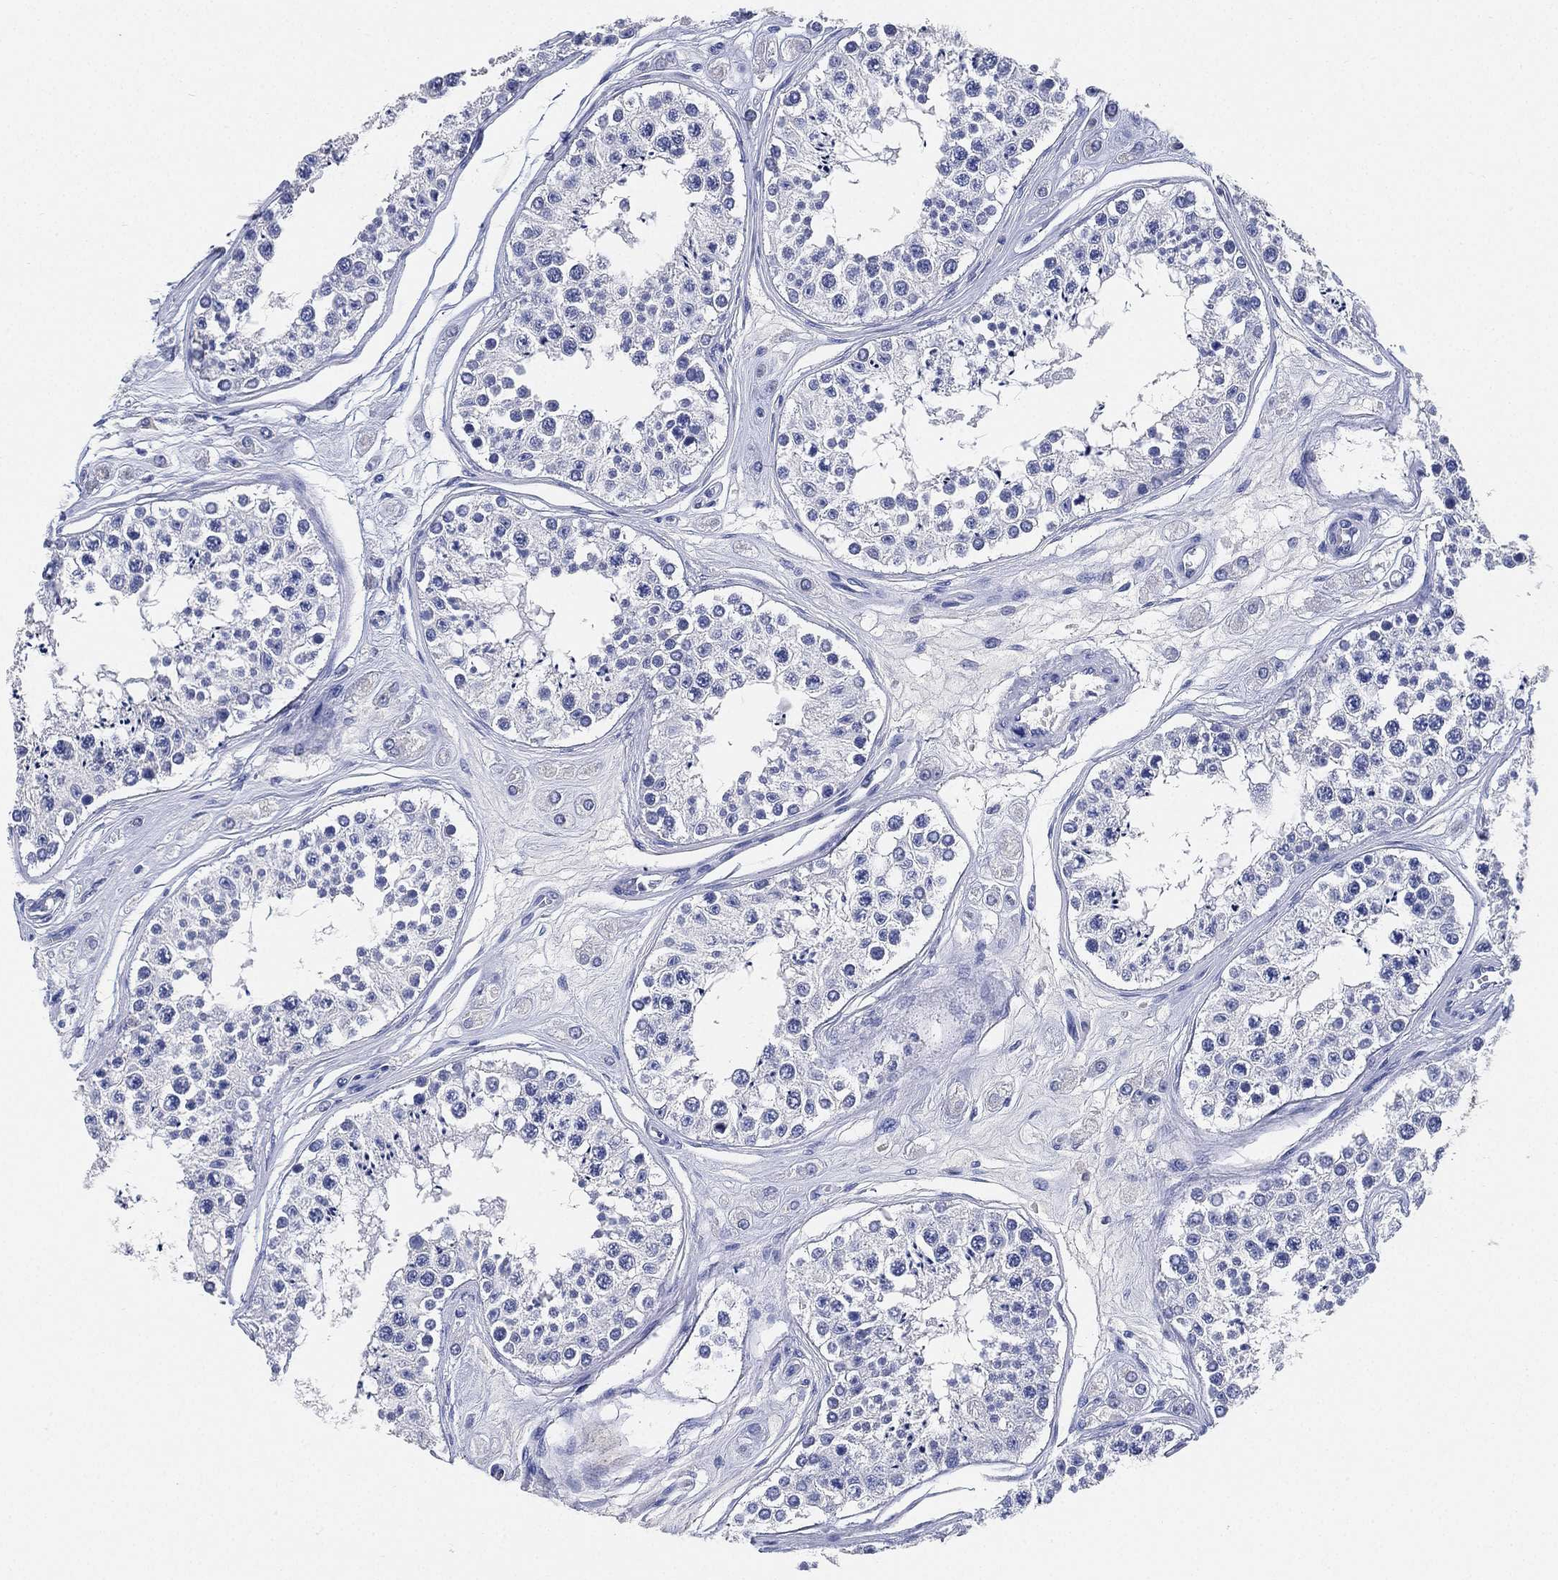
{"staining": {"intensity": "negative", "quantity": "none", "location": "none"}, "tissue": "testis", "cell_type": "Cells in seminiferous ducts", "image_type": "normal", "snomed": [{"axis": "morphology", "description": "Normal tissue, NOS"}, {"axis": "topography", "description": "Testis"}], "caption": "Cells in seminiferous ducts show no significant expression in normal testis. (DAB (3,3'-diaminobenzidine) IHC visualized using brightfield microscopy, high magnification).", "gene": "IYD", "patient": {"sex": "male", "age": 25}}